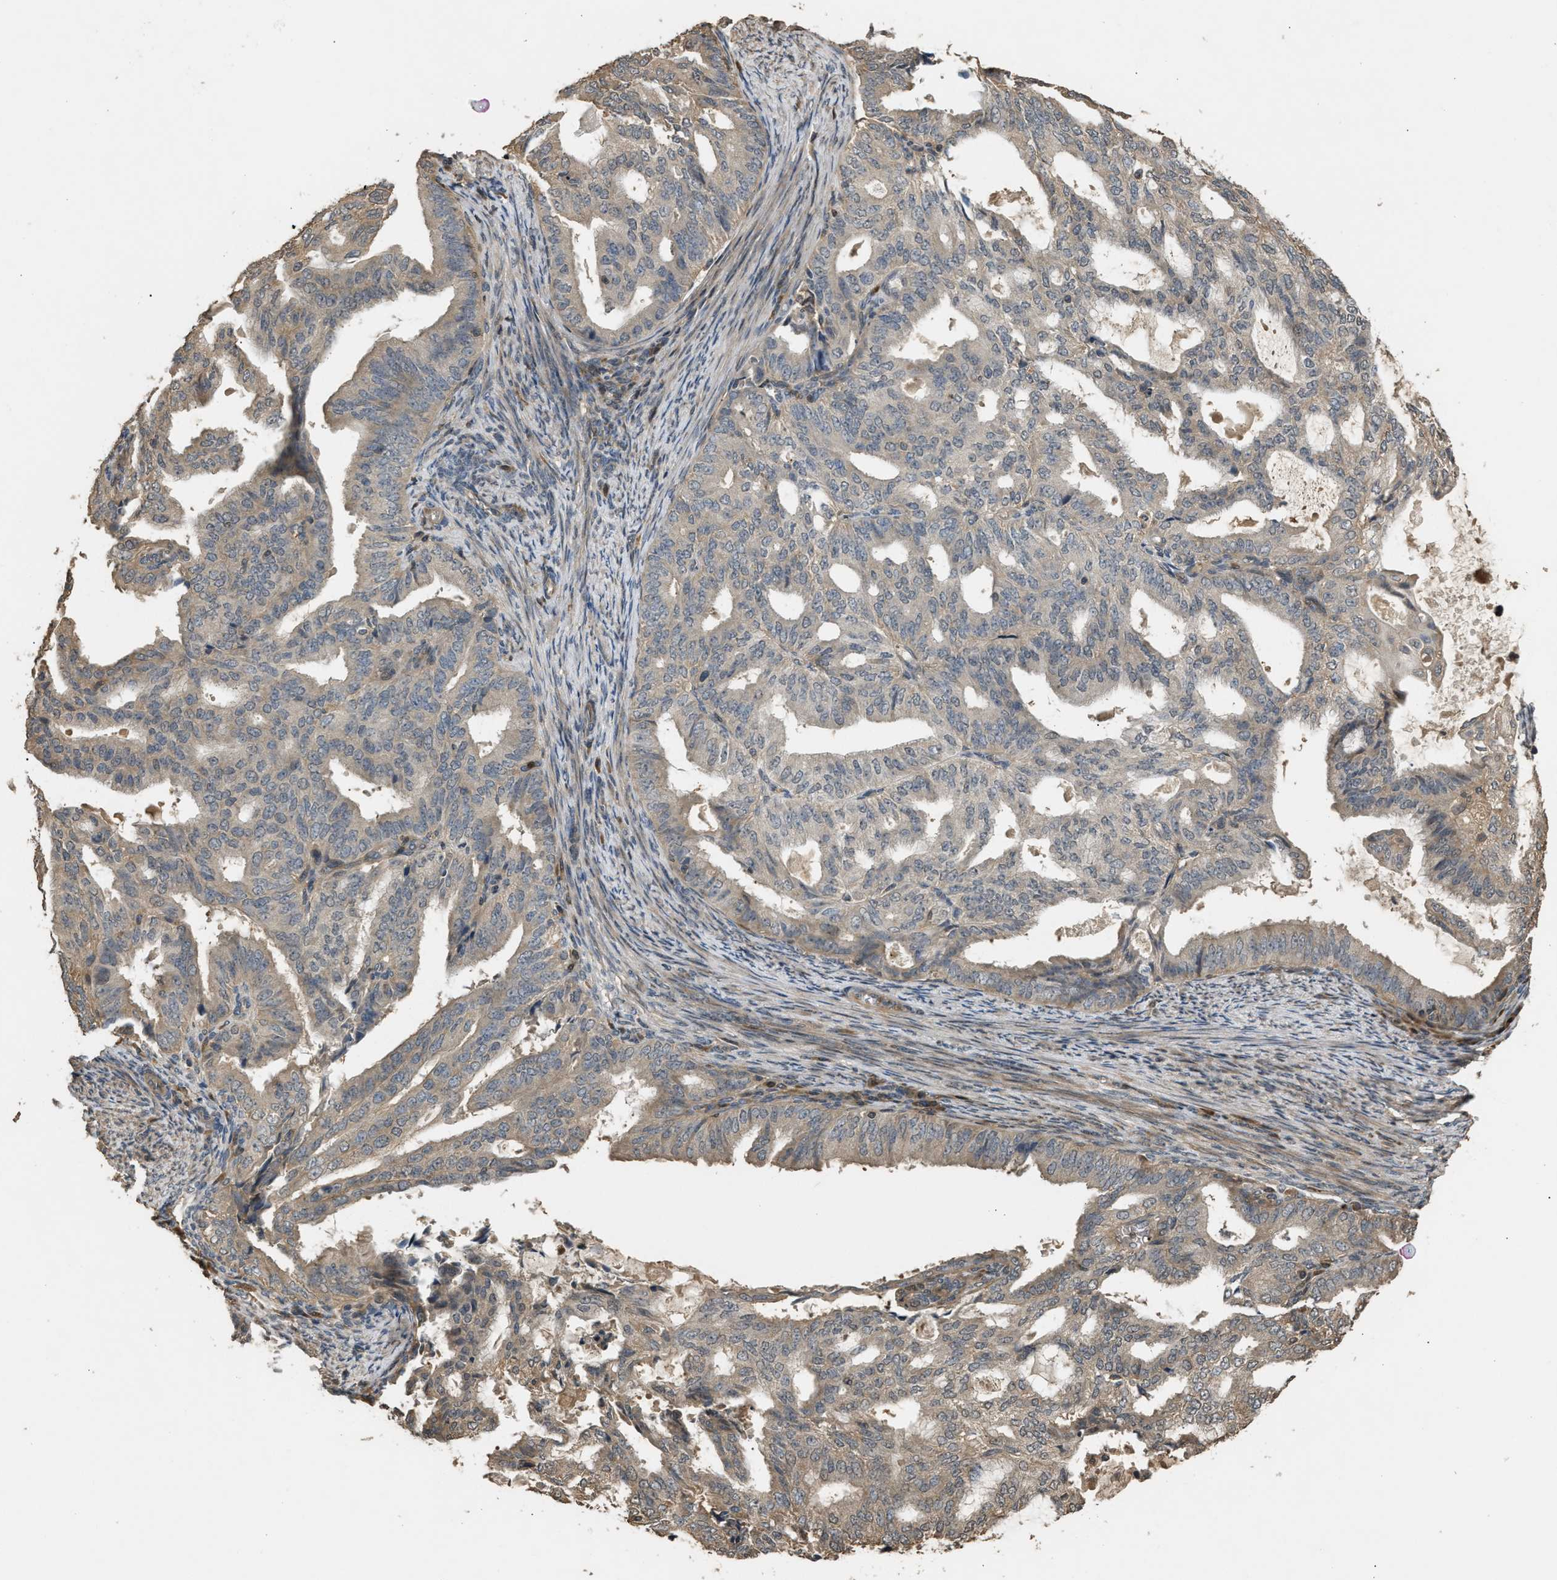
{"staining": {"intensity": "weak", "quantity": "<25%", "location": "cytoplasmic/membranous"}, "tissue": "endometrial cancer", "cell_type": "Tumor cells", "image_type": "cancer", "snomed": [{"axis": "morphology", "description": "Adenocarcinoma, NOS"}, {"axis": "topography", "description": "Endometrium"}], "caption": "IHC histopathology image of human endometrial cancer (adenocarcinoma) stained for a protein (brown), which exhibits no positivity in tumor cells. (DAB IHC visualized using brightfield microscopy, high magnification).", "gene": "ARHGDIA", "patient": {"sex": "female", "age": 58}}